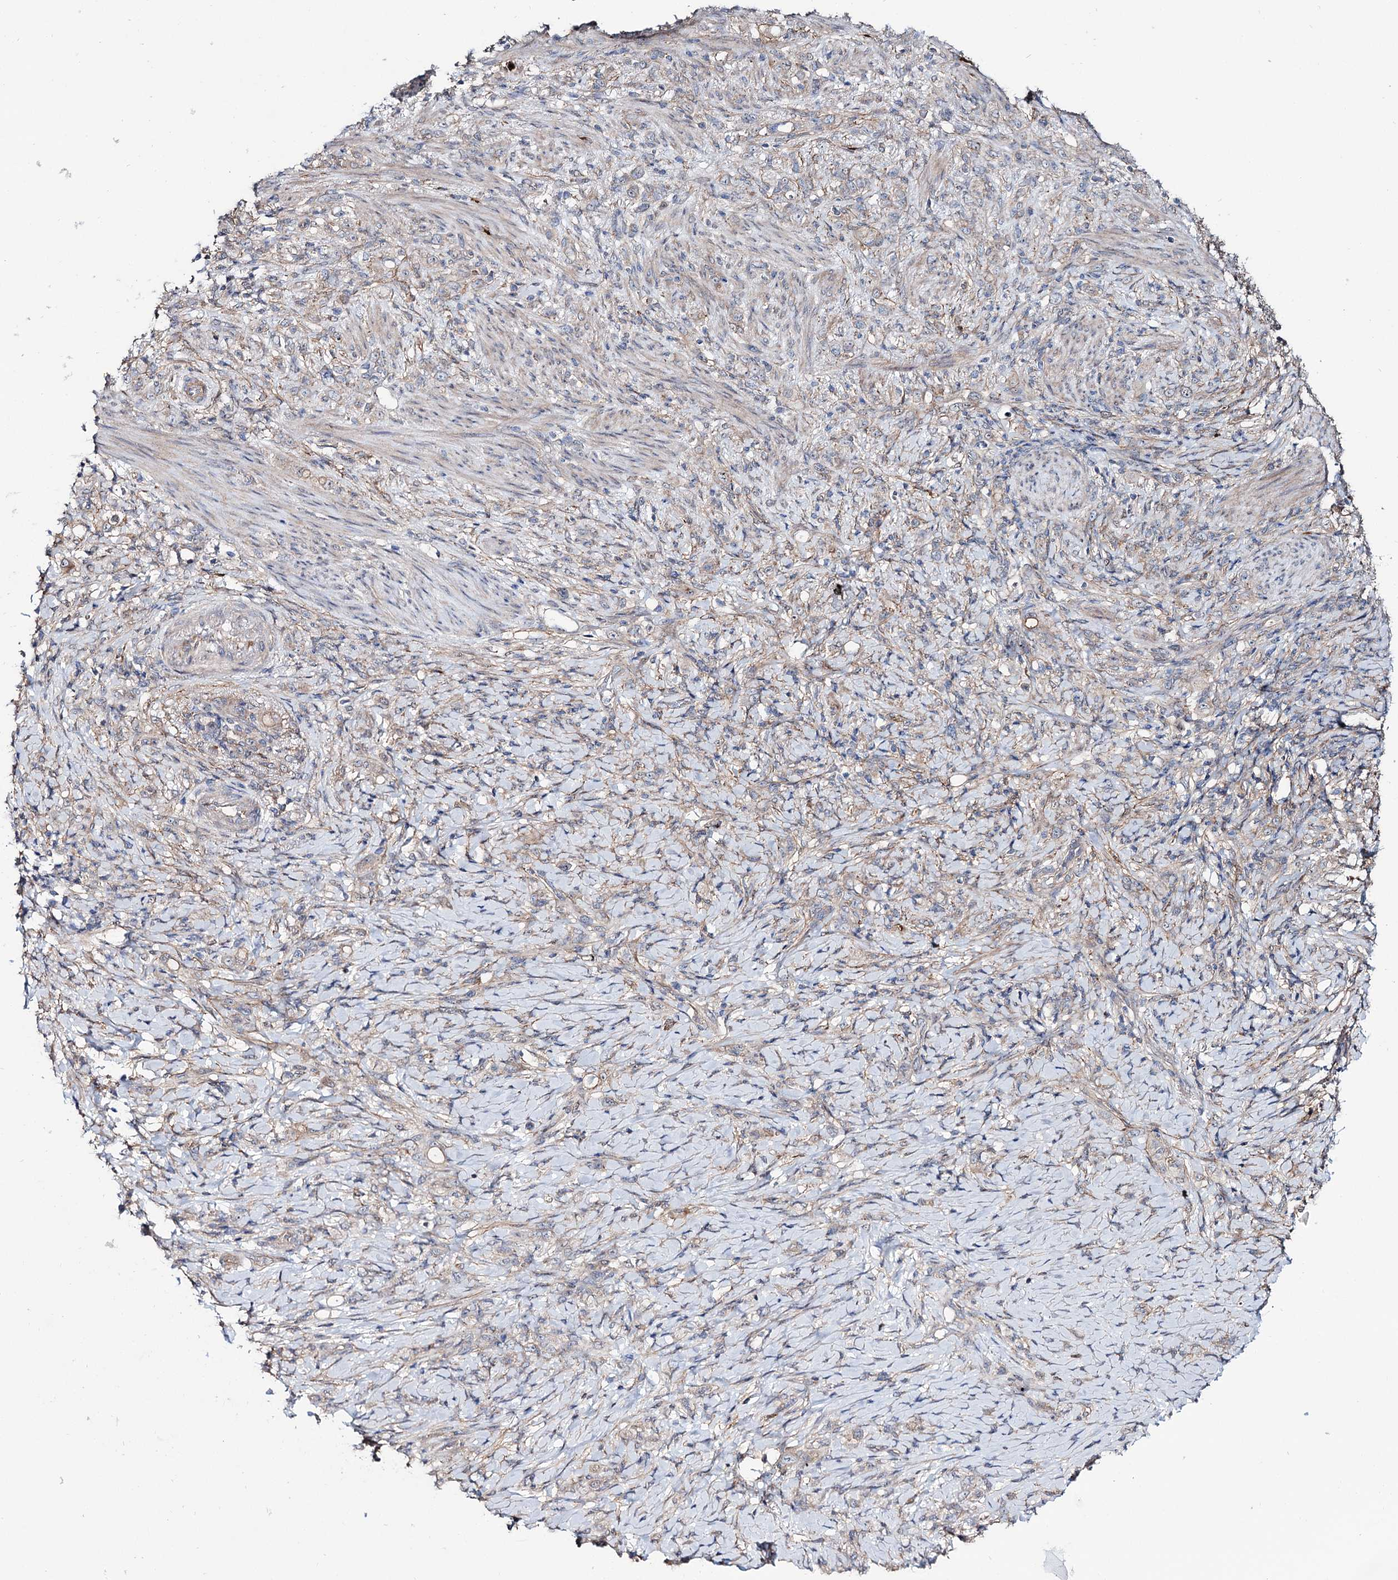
{"staining": {"intensity": "negative", "quantity": "none", "location": "none"}, "tissue": "stomach cancer", "cell_type": "Tumor cells", "image_type": "cancer", "snomed": [{"axis": "morphology", "description": "Adenocarcinoma, NOS"}, {"axis": "topography", "description": "Stomach"}], "caption": "Immunohistochemistry histopathology image of human stomach cancer (adenocarcinoma) stained for a protein (brown), which reveals no staining in tumor cells.", "gene": "SEC24A", "patient": {"sex": "female", "age": 79}}